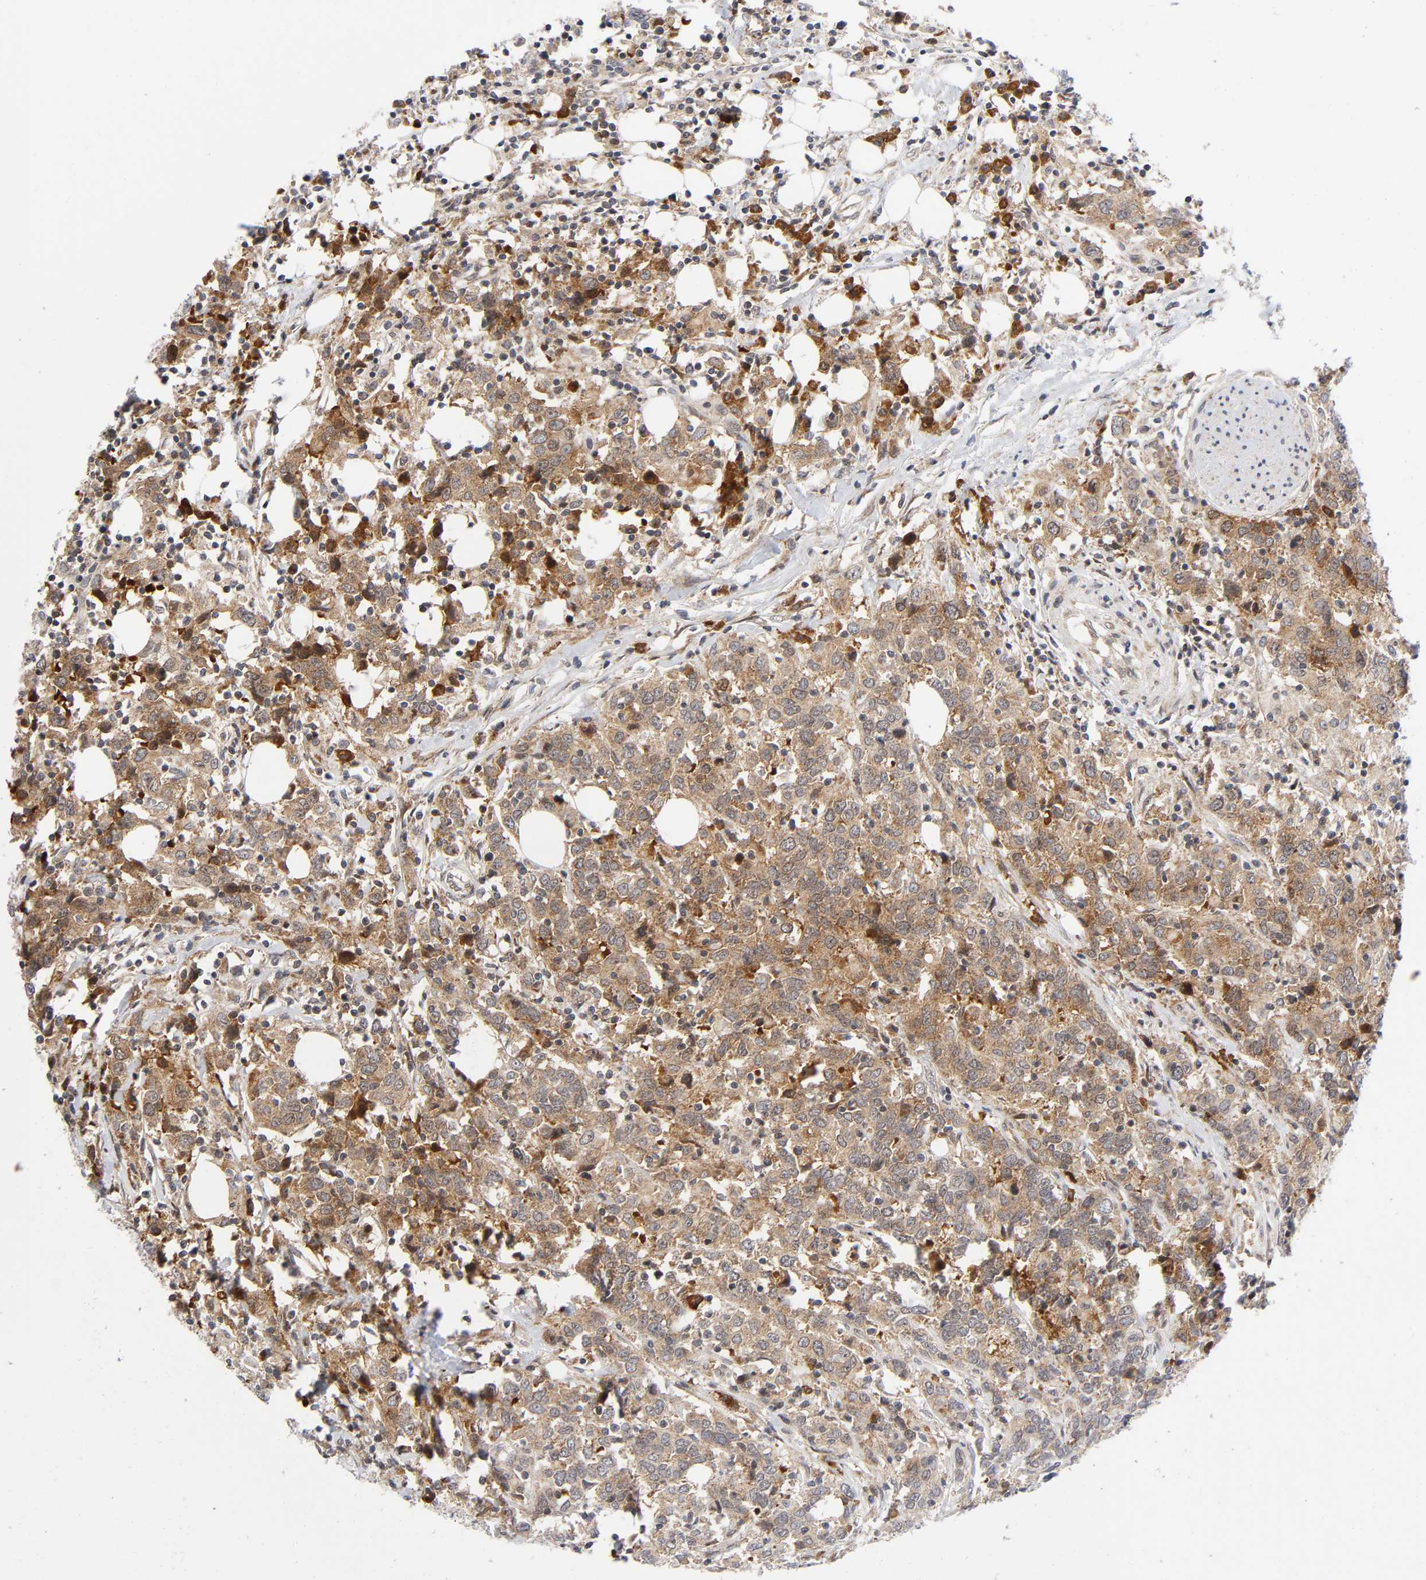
{"staining": {"intensity": "moderate", "quantity": ">75%", "location": "cytoplasmic/membranous"}, "tissue": "urothelial cancer", "cell_type": "Tumor cells", "image_type": "cancer", "snomed": [{"axis": "morphology", "description": "Urothelial carcinoma, High grade"}, {"axis": "topography", "description": "Urinary bladder"}], "caption": "High-grade urothelial carcinoma stained for a protein exhibits moderate cytoplasmic/membranous positivity in tumor cells.", "gene": "EIF5", "patient": {"sex": "male", "age": 61}}